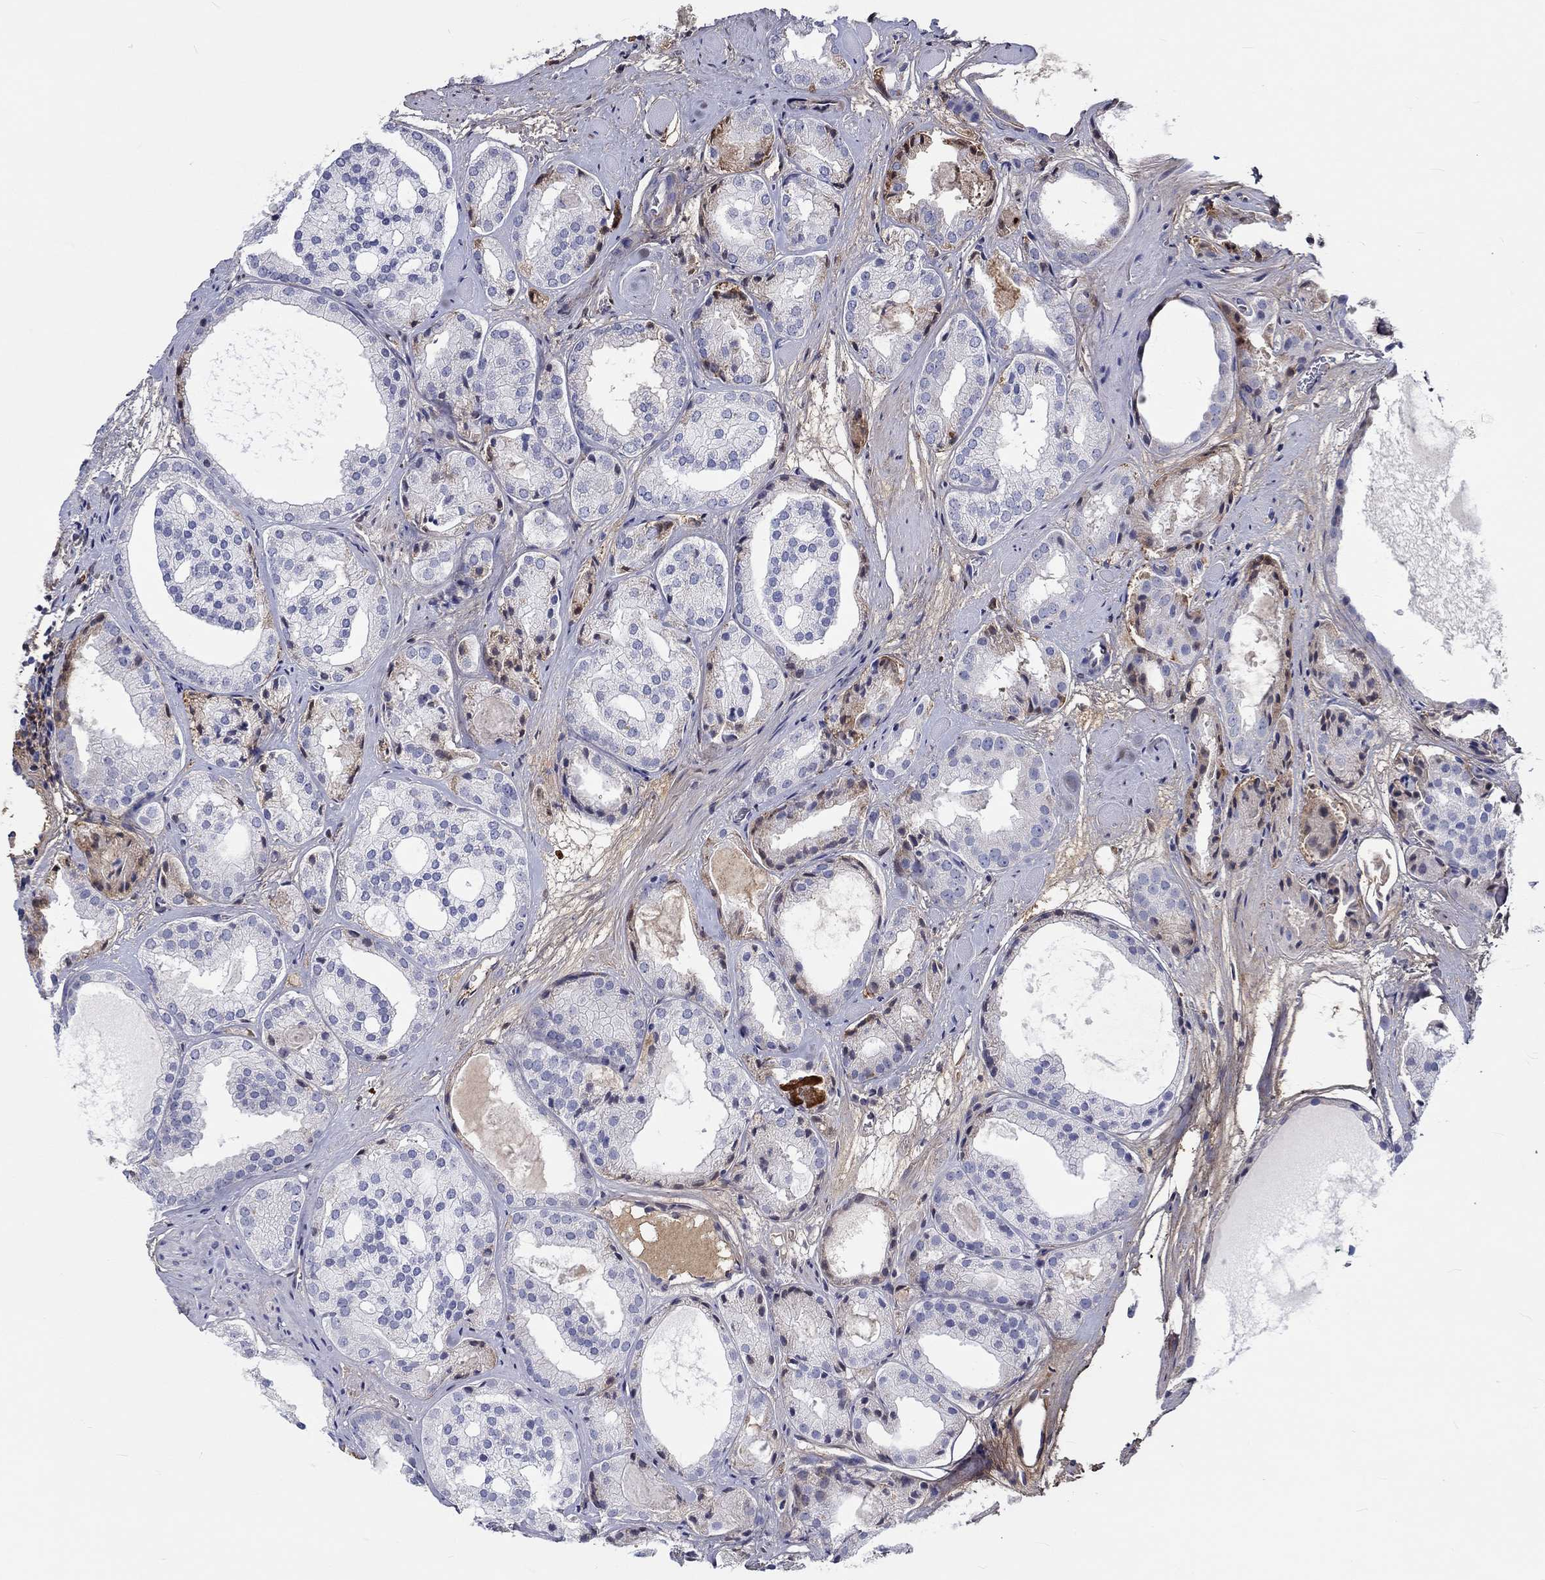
{"staining": {"intensity": "negative", "quantity": "none", "location": "none"}, "tissue": "prostate cancer", "cell_type": "Tumor cells", "image_type": "cancer", "snomed": [{"axis": "morphology", "description": "Adenocarcinoma, Low grade"}, {"axis": "topography", "description": "Prostate"}], "caption": "This is a image of immunohistochemistry staining of prostate cancer (low-grade adenocarcinoma), which shows no expression in tumor cells.", "gene": "TGFBI", "patient": {"sex": "male", "age": 69}}